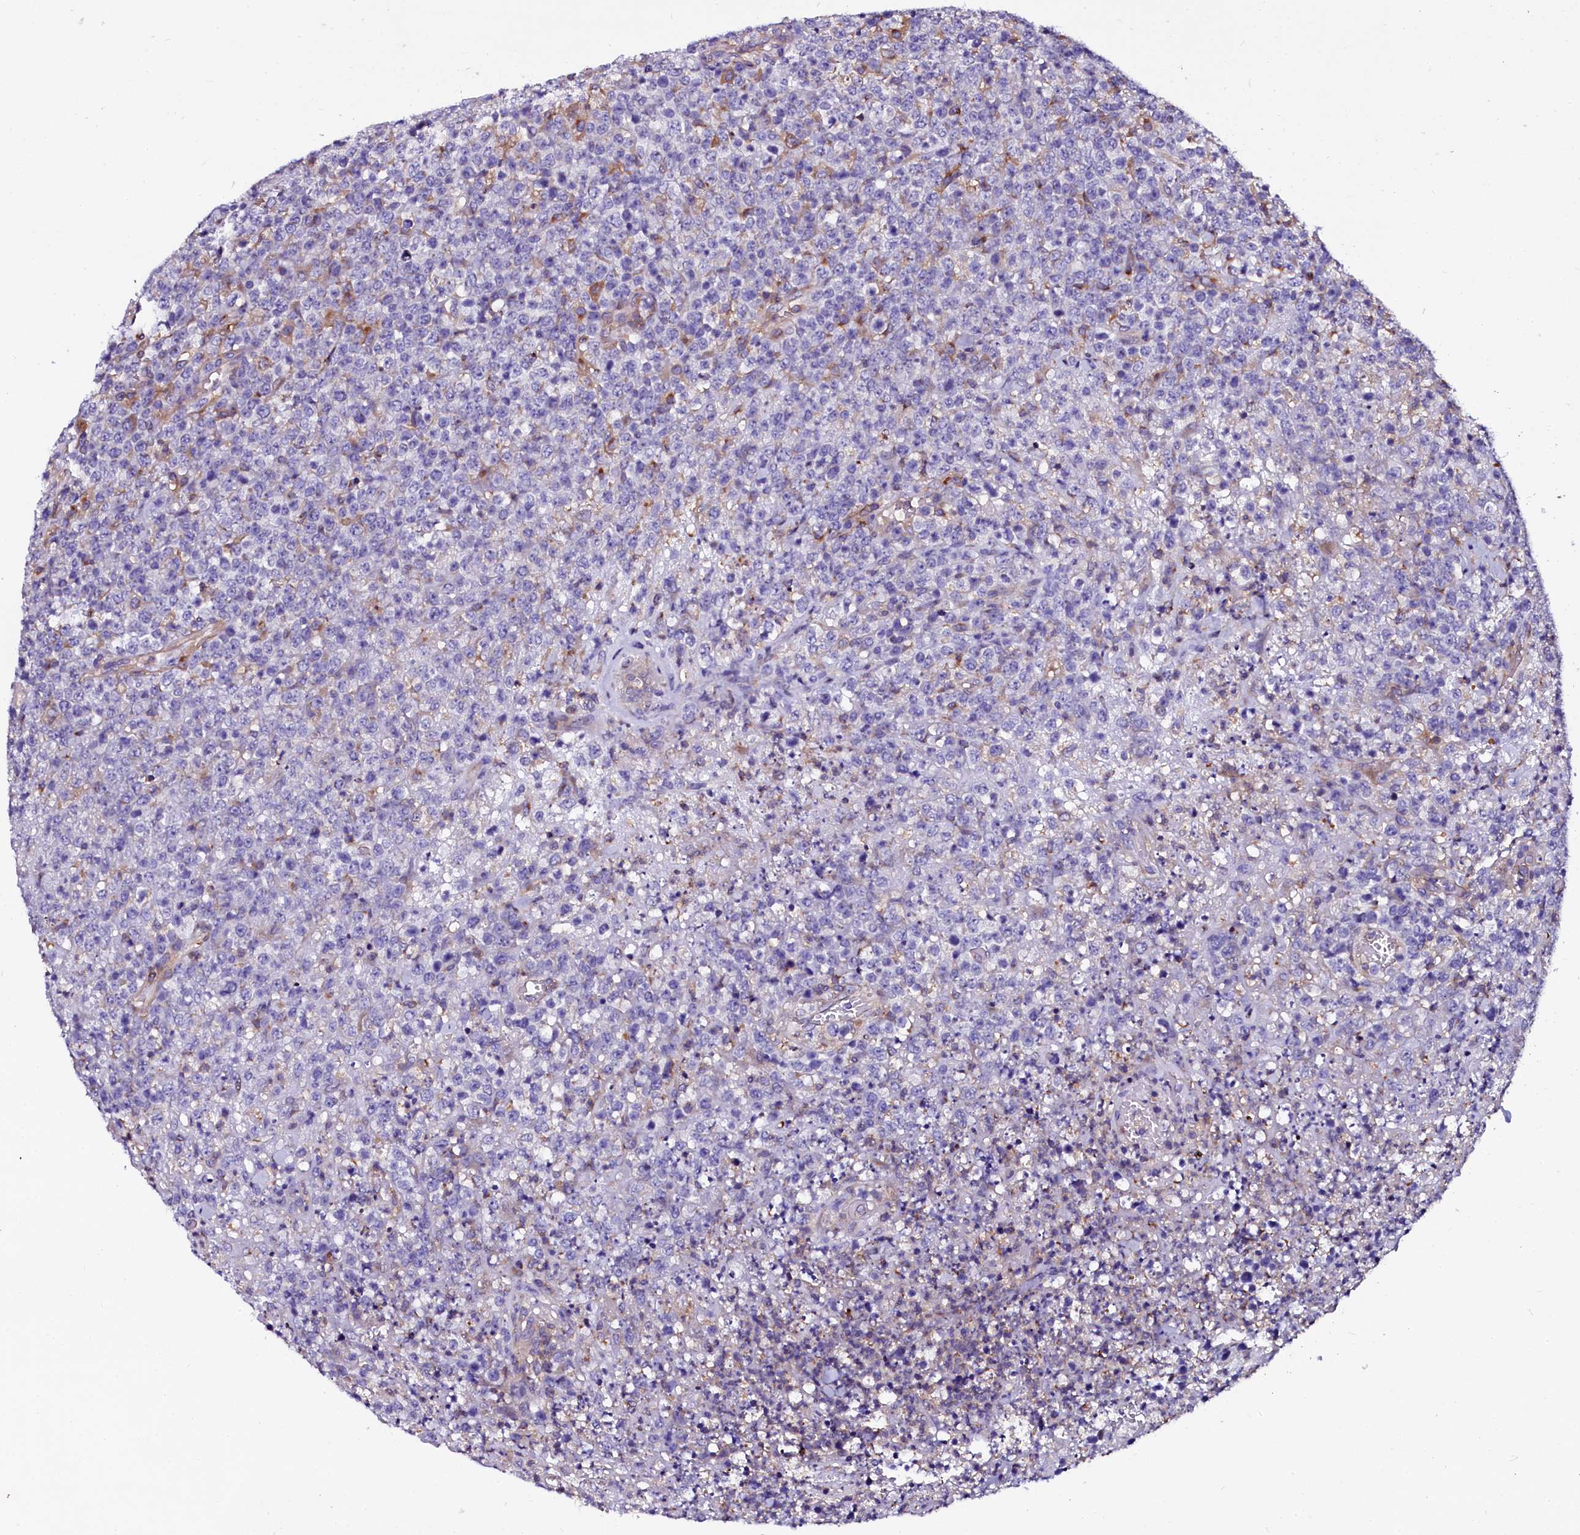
{"staining": {"intensity": "negative", "quantity": "none", "location": "none"}, "tissue": "lymphoma", "cell_type": "Tumor cells", "image_type": "cancer", "snomed": [{"axis": "morphology", "description": "Malignant lymphoma, non-Hodgkin's type, High grade"}, {"axis": "topography", "description": "Colon"}], "caption": "Immunohistochemical staining of high-grade malignant lymphoma, non-Hodgkin's type displays no significant expression in tumor cells.", "gene": "OTOL1", "patient": {"sex": "female", "age": 53}}